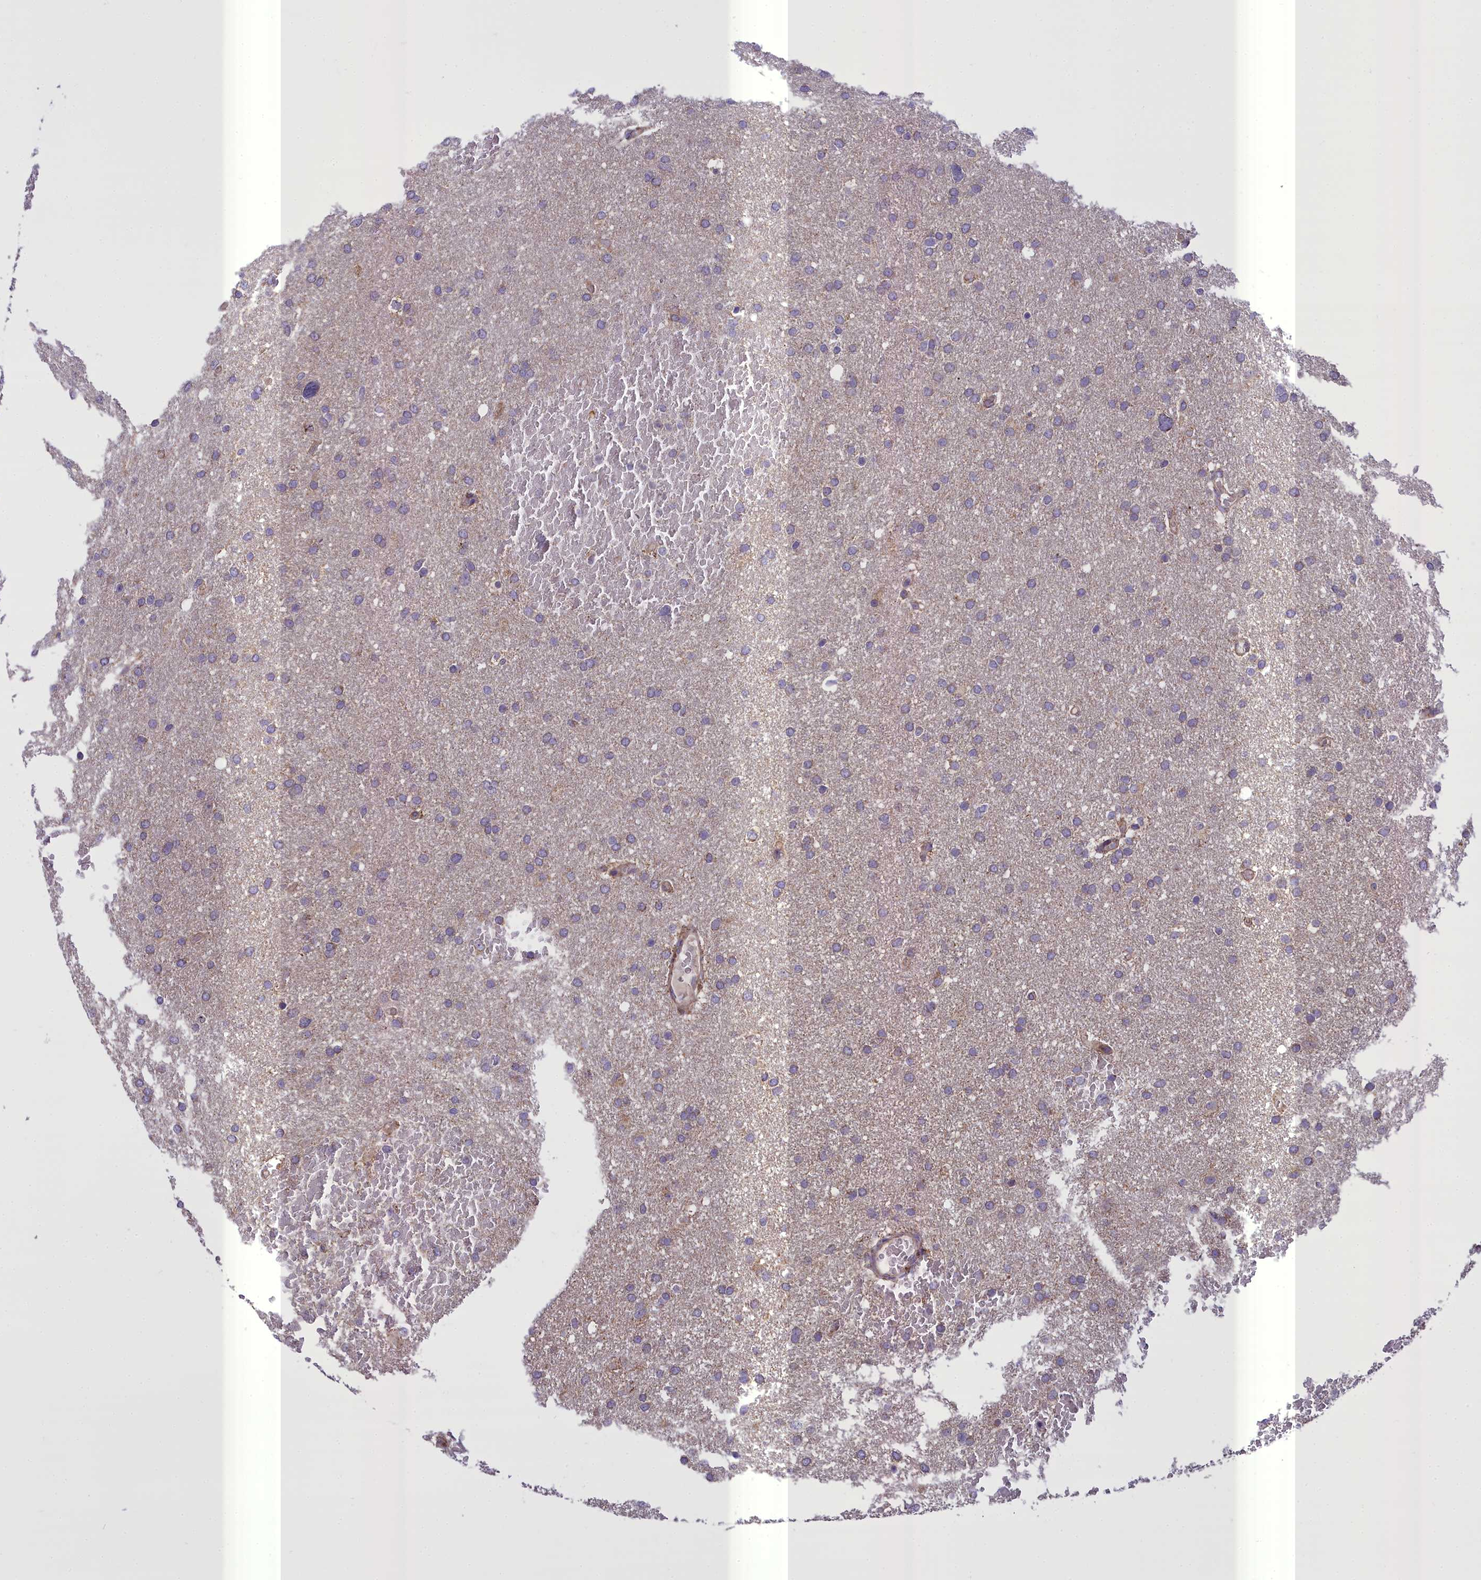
{"staining": {"intensity": "negative", "quantity": "none", "location": "none"}, "tissue": "glioma", "cell_type": "Tumor cells", "image_type": "cancer", "snomed": [{"axis": "morphology", "description": "Glioma, malignant, High grade"}, {"axis": "topography", "description": "Cerebral cortex"}], "caption": "Tumor cells show no significant protein expression in malignant high-grade glioma. The staining was performed using DAB (3,3'-diaminobenzidine) to visualize the protein expression in brown, while the nuclei were stained in blue with hematoxylin (Magnification: 20x).", "gene": "TBC1D24", "patient": {"sex": "female", "age": 36}}